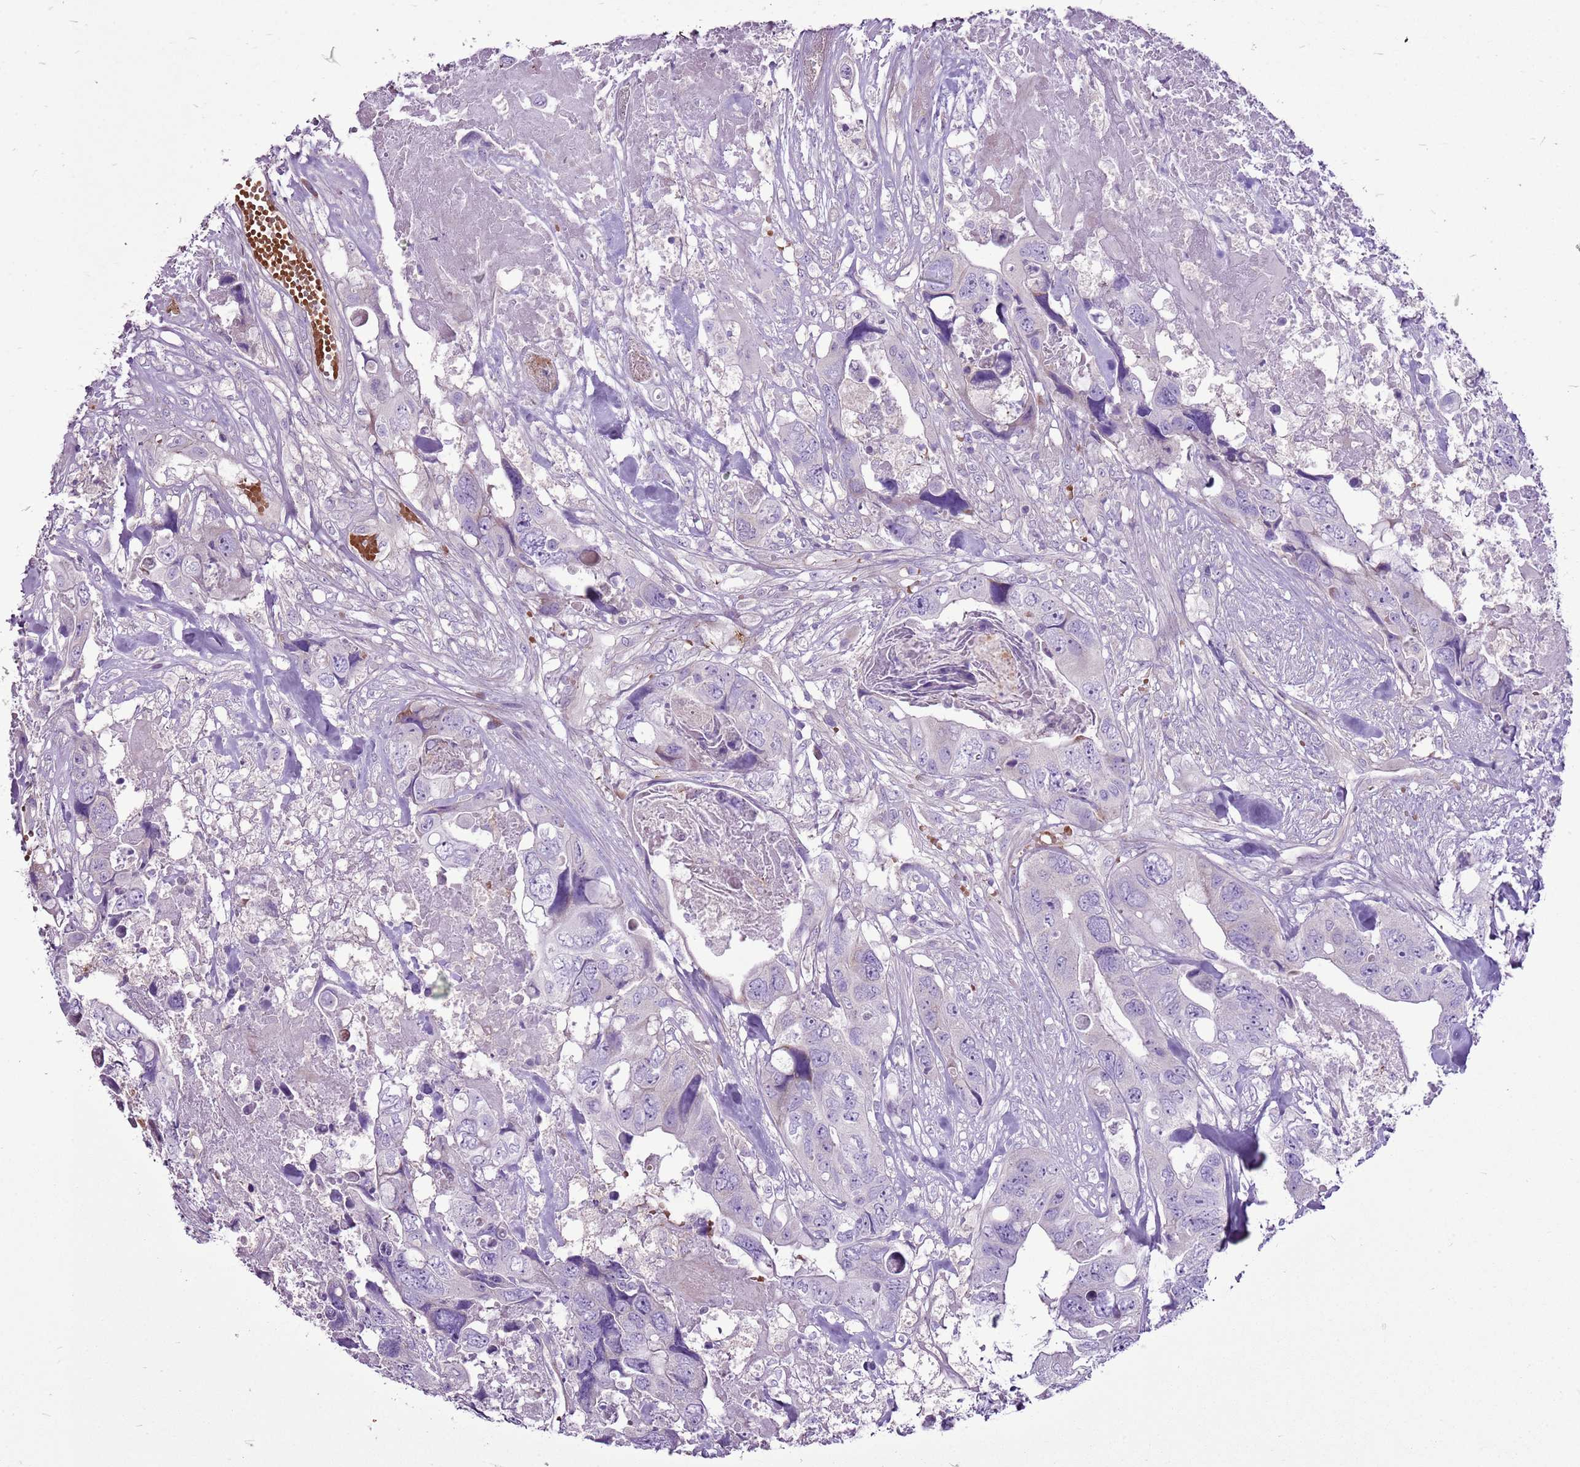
{"staining": {"intensity": "negative", "quantity": "none", "location": "none"}, "tissue": "colorectal cancer", "cell_type": "Tumor cells", "image_type": "cancer", "snomed": [{"axis": "morphology", "description": "Adenocarcinoma, NOS"}, {"axis": "topography", "description": "Rectum"}], "caption": "Colorectal adenocarcinoma was stained to show a protein in brown. There is no significant staining in tumor cells.", "gene": "CHAC2", "patient": {"sex": "male", "age": 57}}